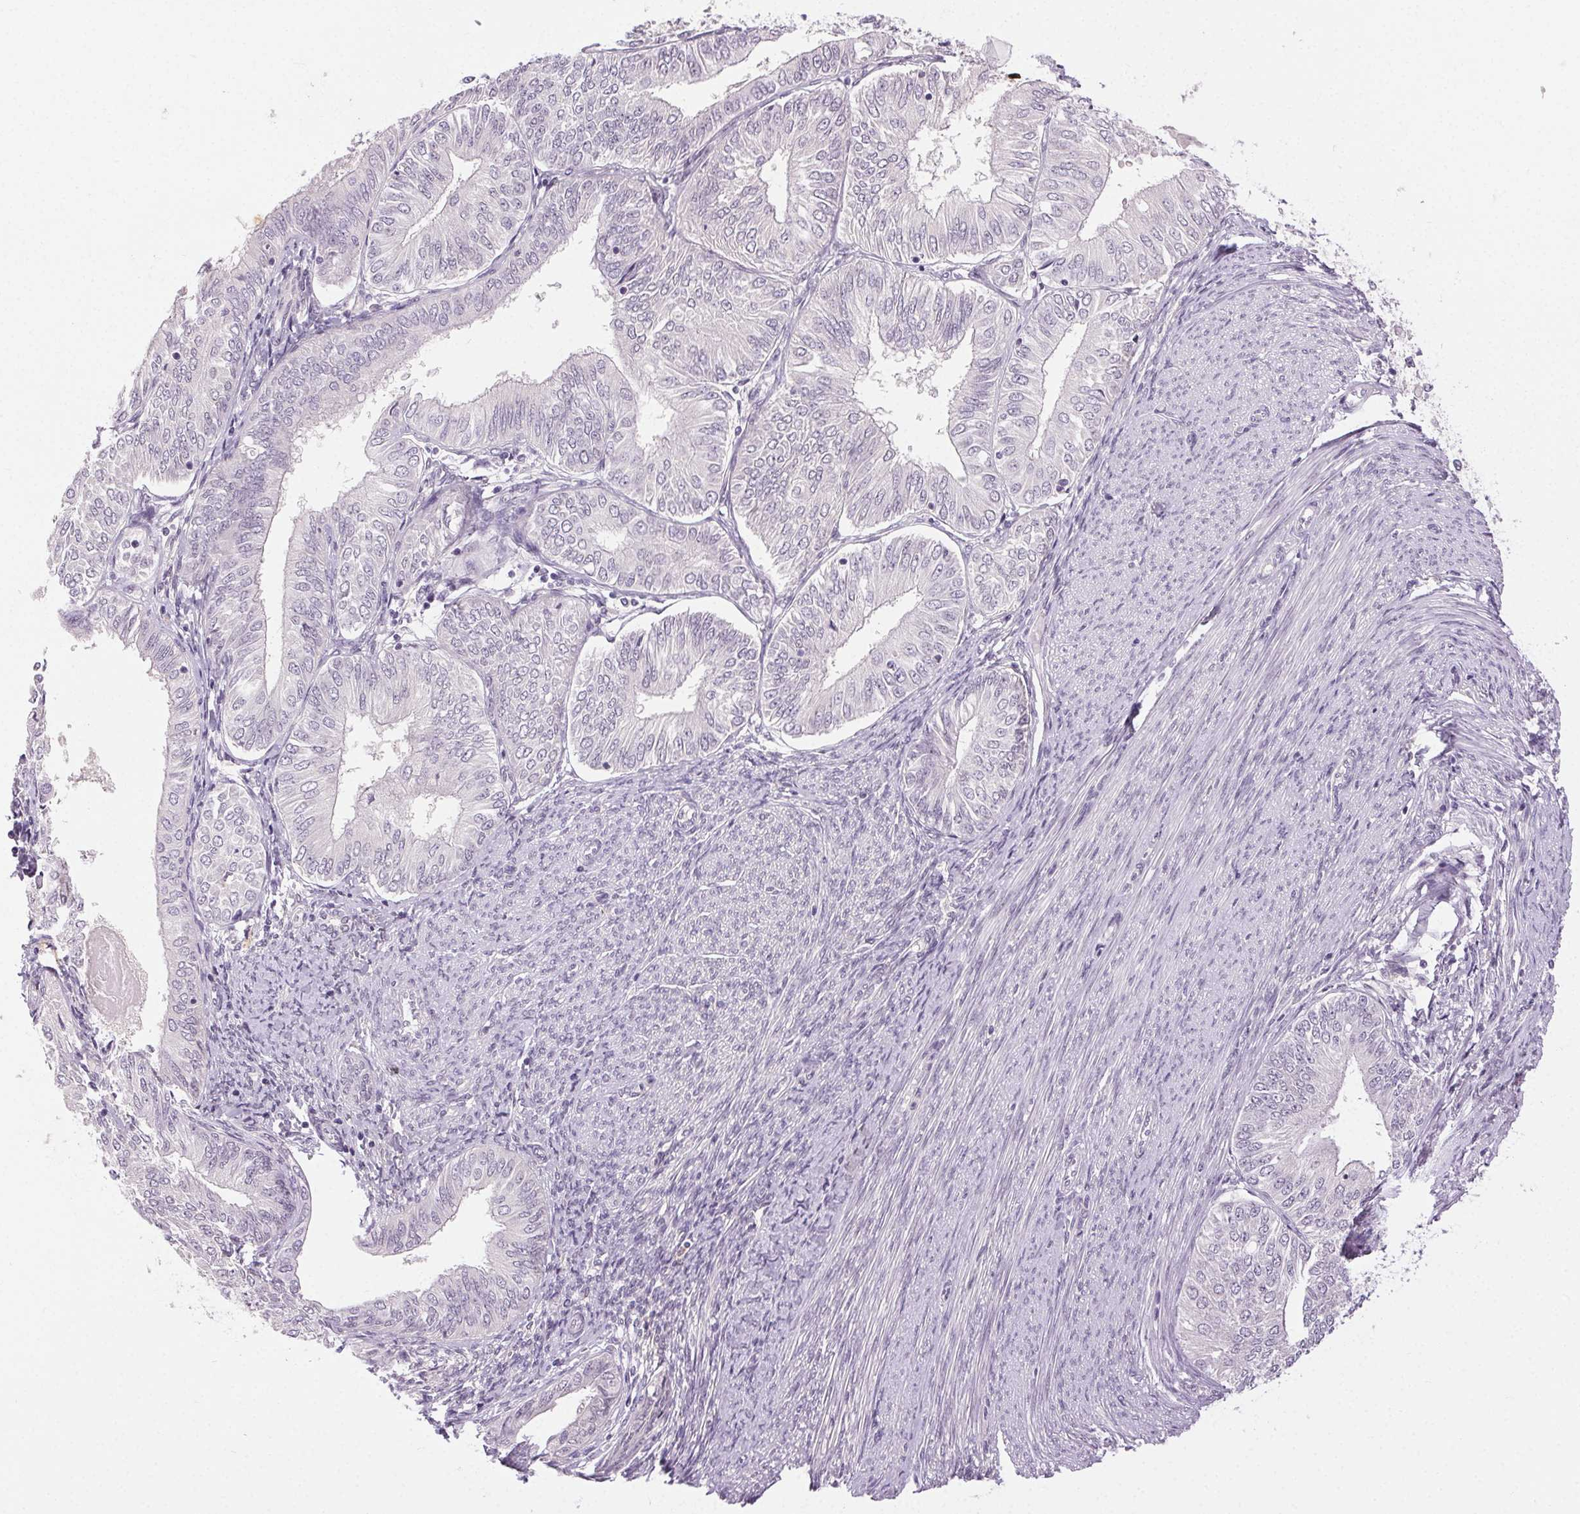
{"staining": {"intensity": "negative", "quantity": "none", "location": "none"}, "tissue": "endometrial cancer", "cell_type": "Tumor cells", "image_type": "cancer", "snomed": [{"axis": "morphology", "description": "Adenocarcinoma, NOS"}, {"axis": "topography", "description": "Endometrium"}], "caption": "The histopathology image exhibits no staining of tumor cells in adenocarcinoma (endometrial).", "gene": "FAM168A", "patient": {"sex": "female", "age": 58}}